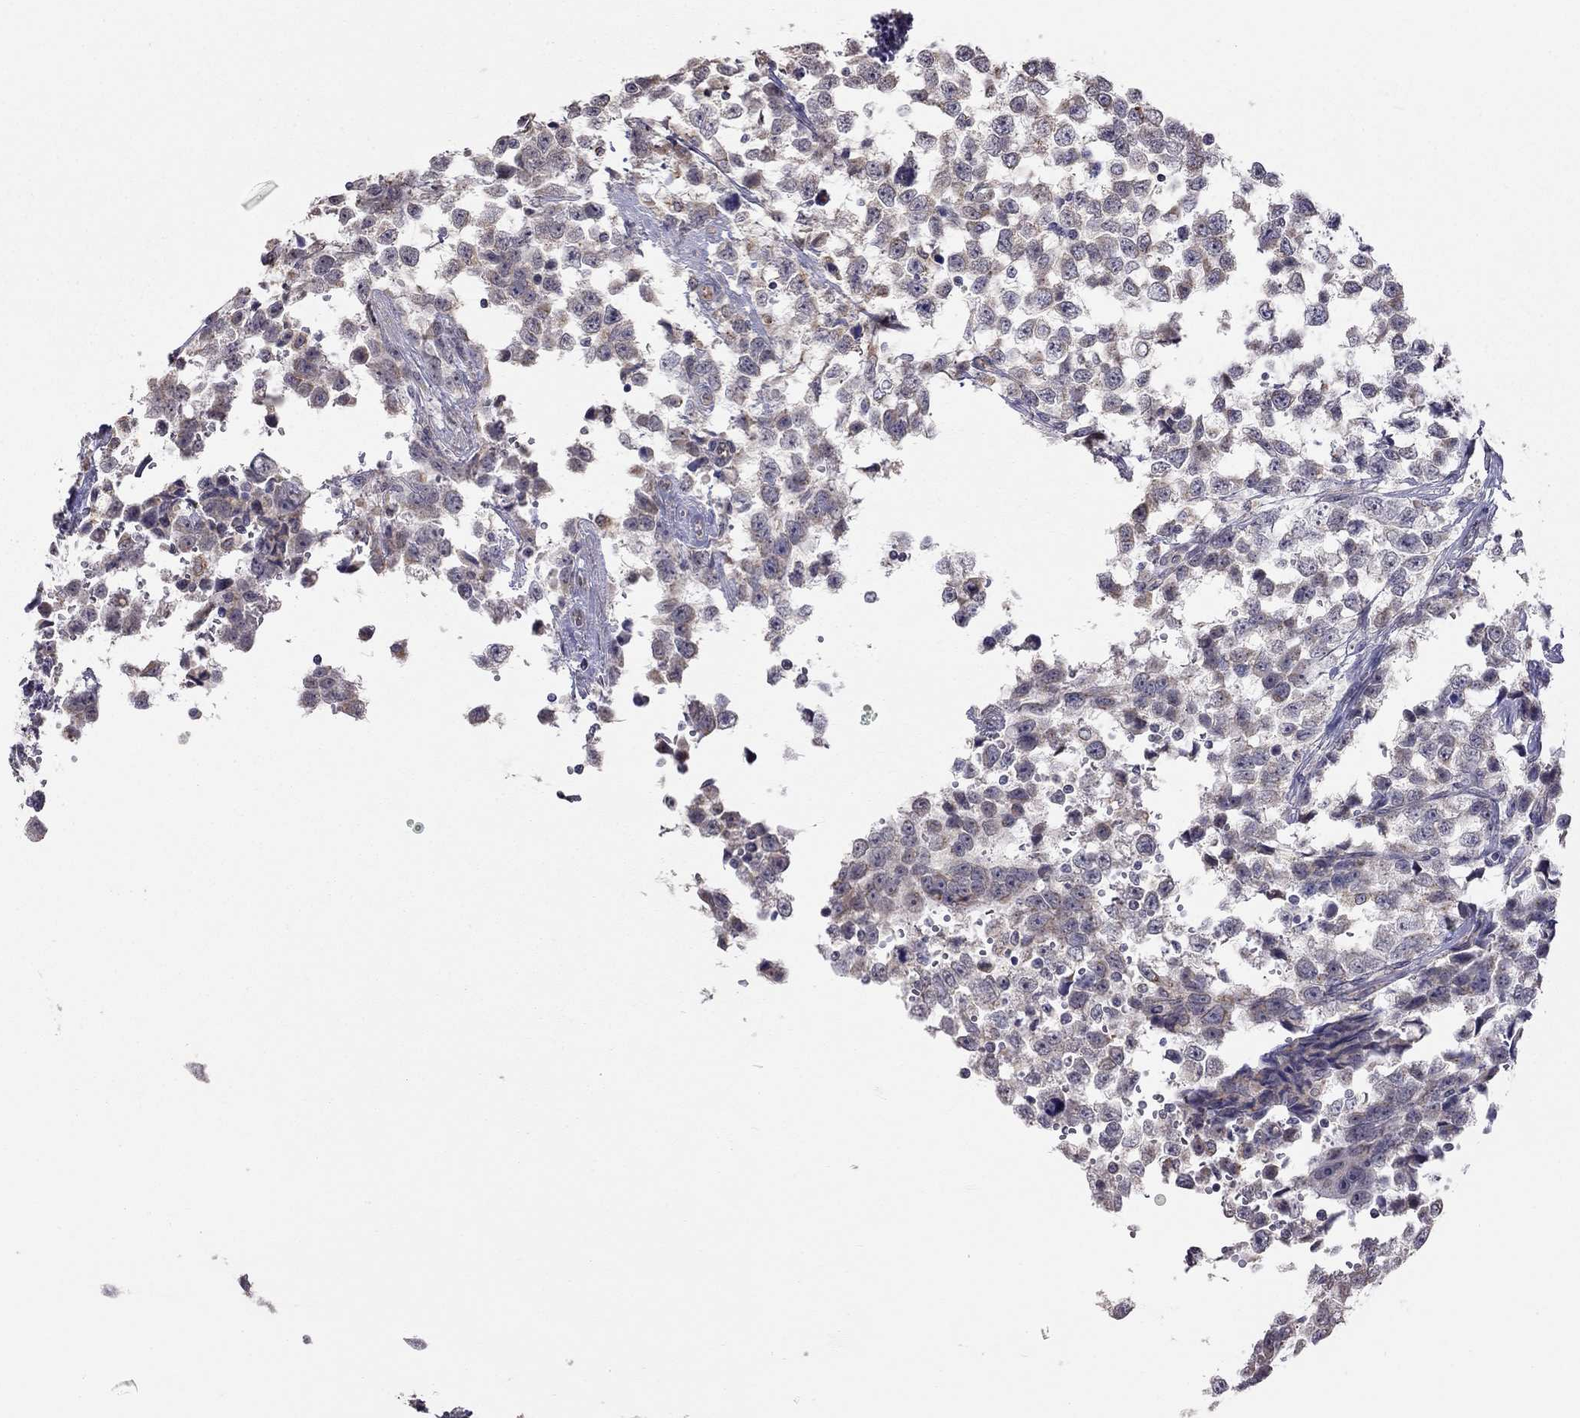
{"staining": {"intensity": "weak", "quantity": "<25%", "location": "cytoplasmic/membranous"}, "tissue": "testis cancer", "cell_type": "Tumor cells", "image_type": "cancer", "snomed": [{"axis": "morphology", "description": "Seminoma, NOS"}, {"axis": "topography", "description": "Testis"}], "caption": "Immunohistochemistry histopathology image of human testis seminoma stained for a protein (brown), which exhibits no expression in tumor cells.", "gene": "LRIT3", "patient": {"sex": "male", "age": 34}}